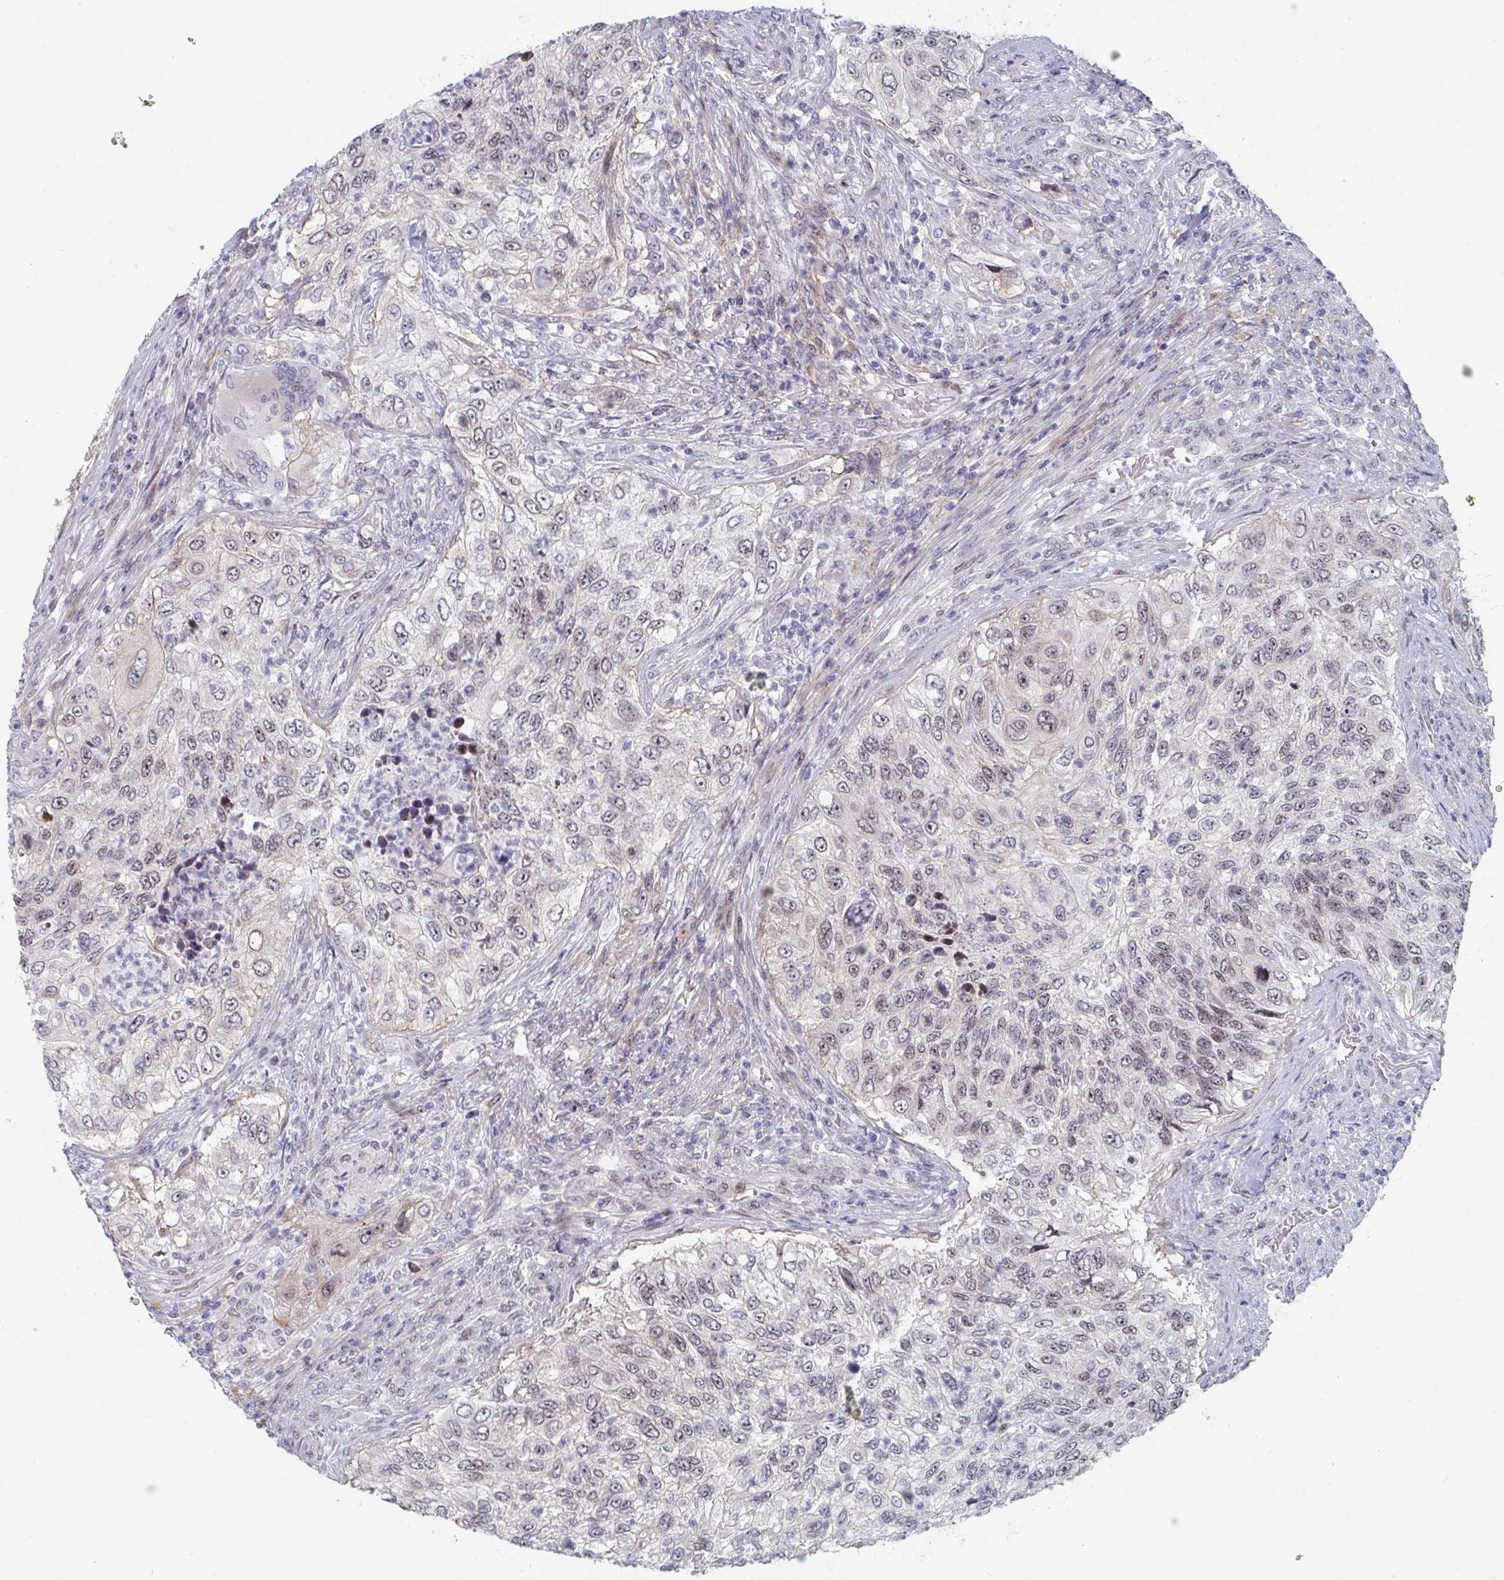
{"staining": {"intensity": "weak", "quantity": "25%-75%", "location": "nuclear"}, "tissue": "urothelial cancer", "cell_type": "Tumor cells", "image_type": "cancer", "snomed": [{"axis": "morphology", "description": "Urothelial carcinoma, High grade"}, {"axis": "topography", "description": "Urinary bladder"}], "caption": "Immunohistochemical staining of human urothelial cancer shows low levels of weak nuclear protein expression in about 25%-75% of tumor cells.", "gene": "CENPT", "patient": {"sex": "female", "age": 60}}